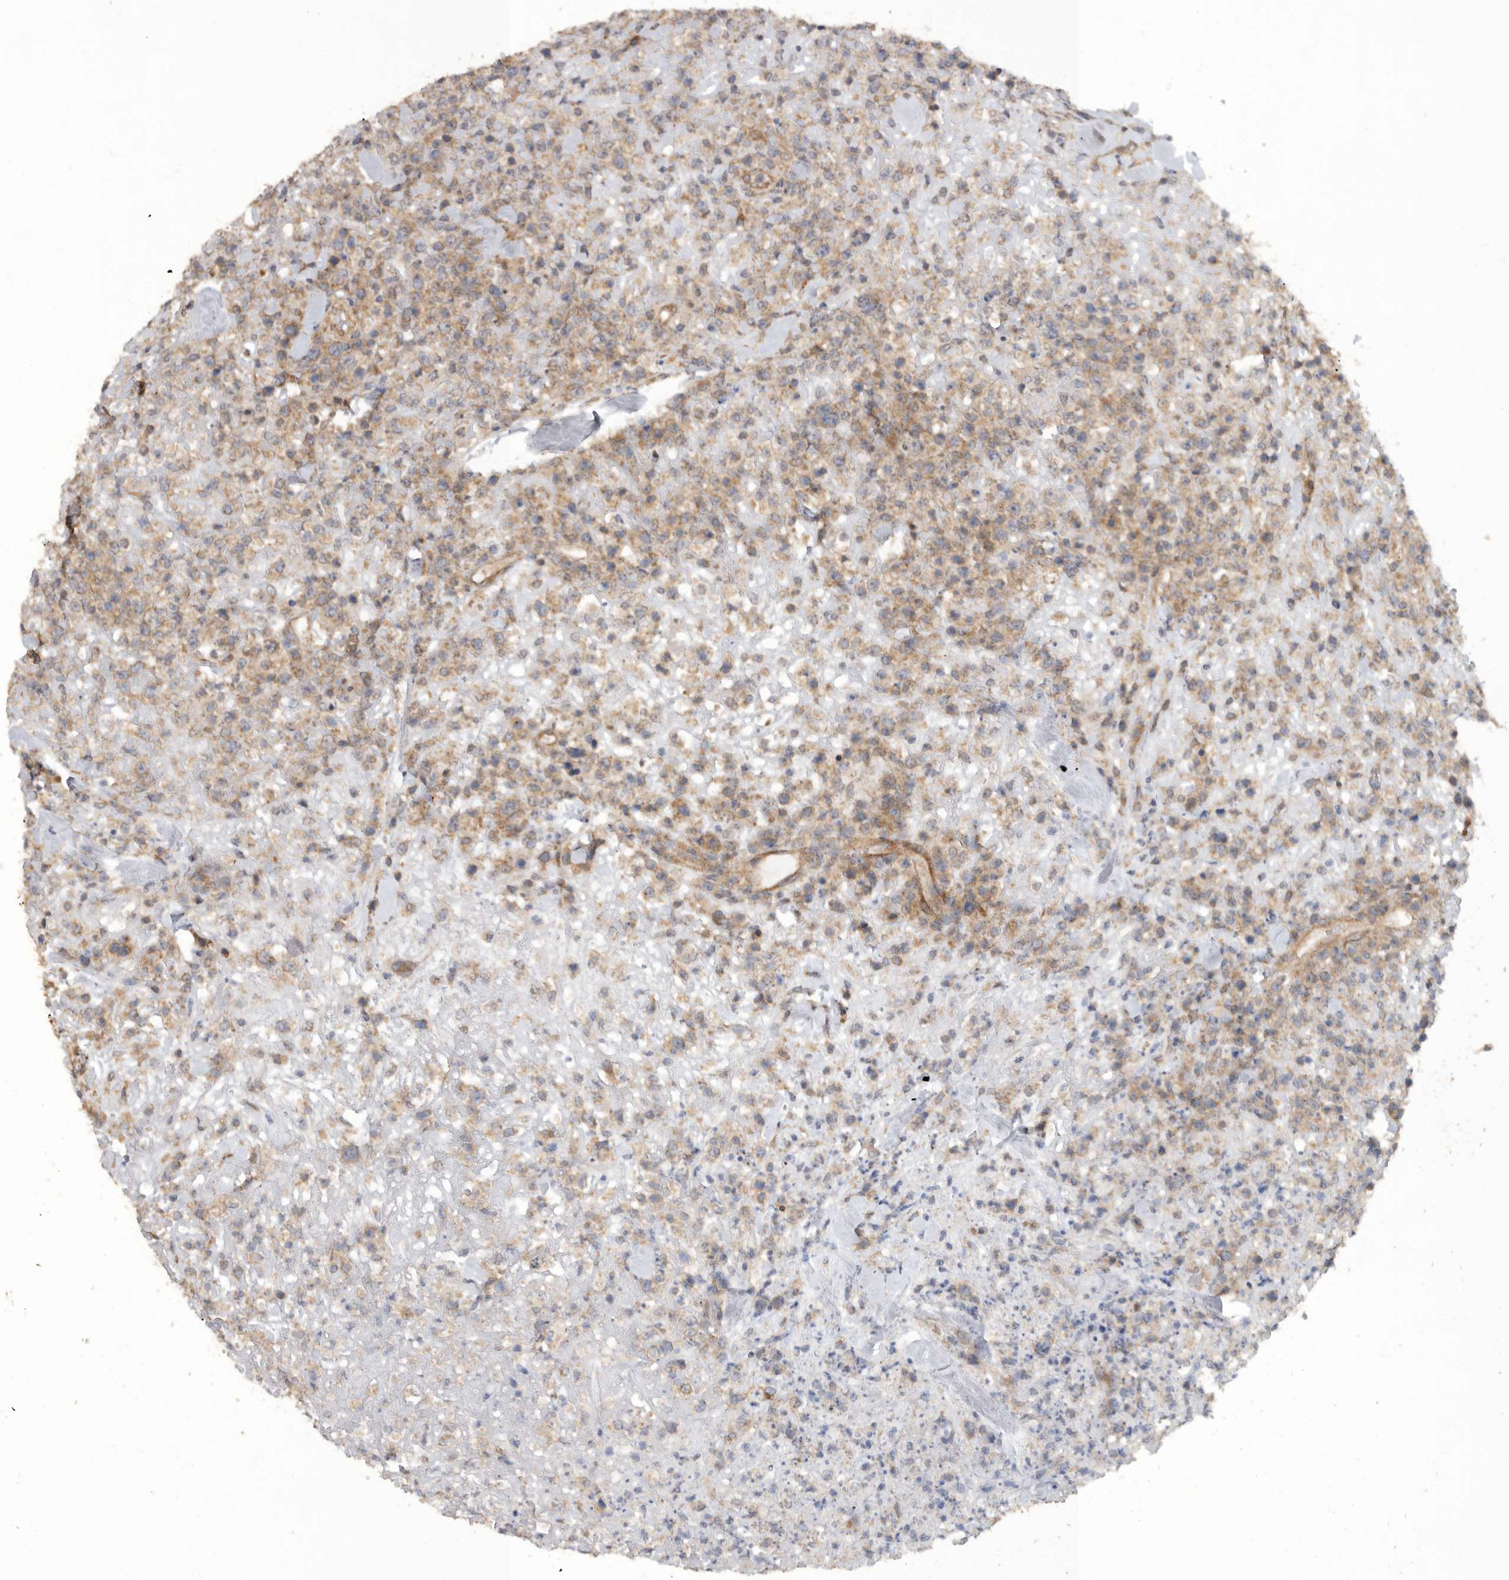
{"staining": {"intensity": "moderate", "quantity": ">75%", "location": "cytoplasmic/membranous"}, "tissue": "lymphoma", "cell_type": "Tumor cells", "image_type": "cancer", "snomed": [{"axis": "morphology", "description": "Malignant lymphoma, non-Hodgkin's type, High grade"}, {"axis": "topography", "description": "Colon"}], "caption": "Lymphoma was stained to show a protein in brown. There is medium levels of moderate cytoplasmic/membranous staining in about >75% of tumor cells.", "gene": "PODXL2", "patient": {"sex": "female", "age": 53}}